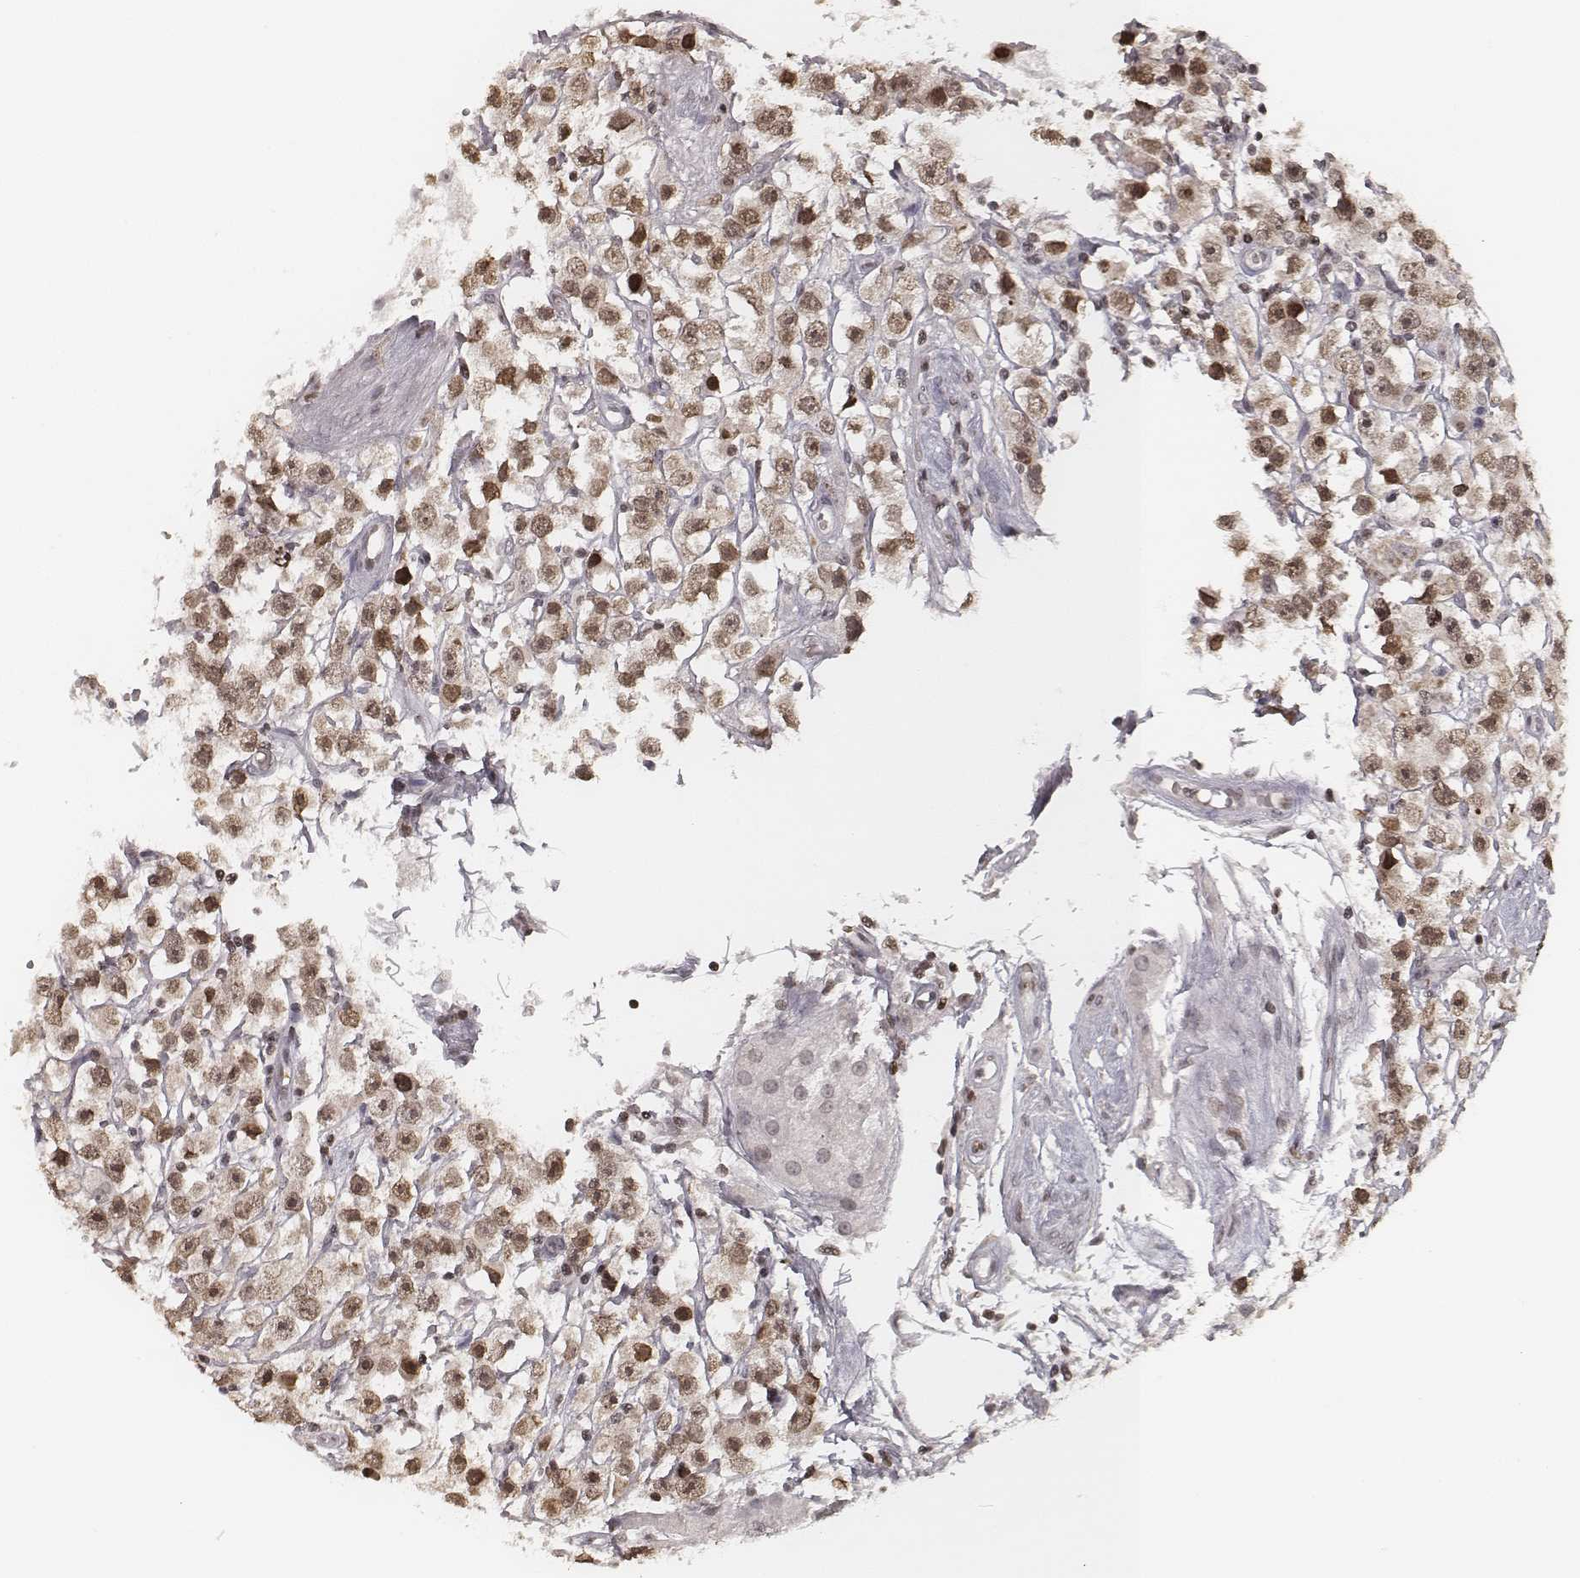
{"staining": {"intensity": "moderate", "quantity": ">75%", "location": "nuclear"}, "tissue": "testis cancer", "cell_type": "Tumor cells", "image_type": "cancer", "snomed": [{"axis": "morphology", "description": "Seminoma, NOS"}, {"axis": "topography", "description": "Testis"}], "caption": "Tumor cells show medium levels of moderate nuclear positivity in approximately >75% of cells in human testis seminoma. The protein is shown in brown color, while the nuclei are stained blue.", "gene": "HMGA2", "patient": {"sex": "male", "age": 45}}